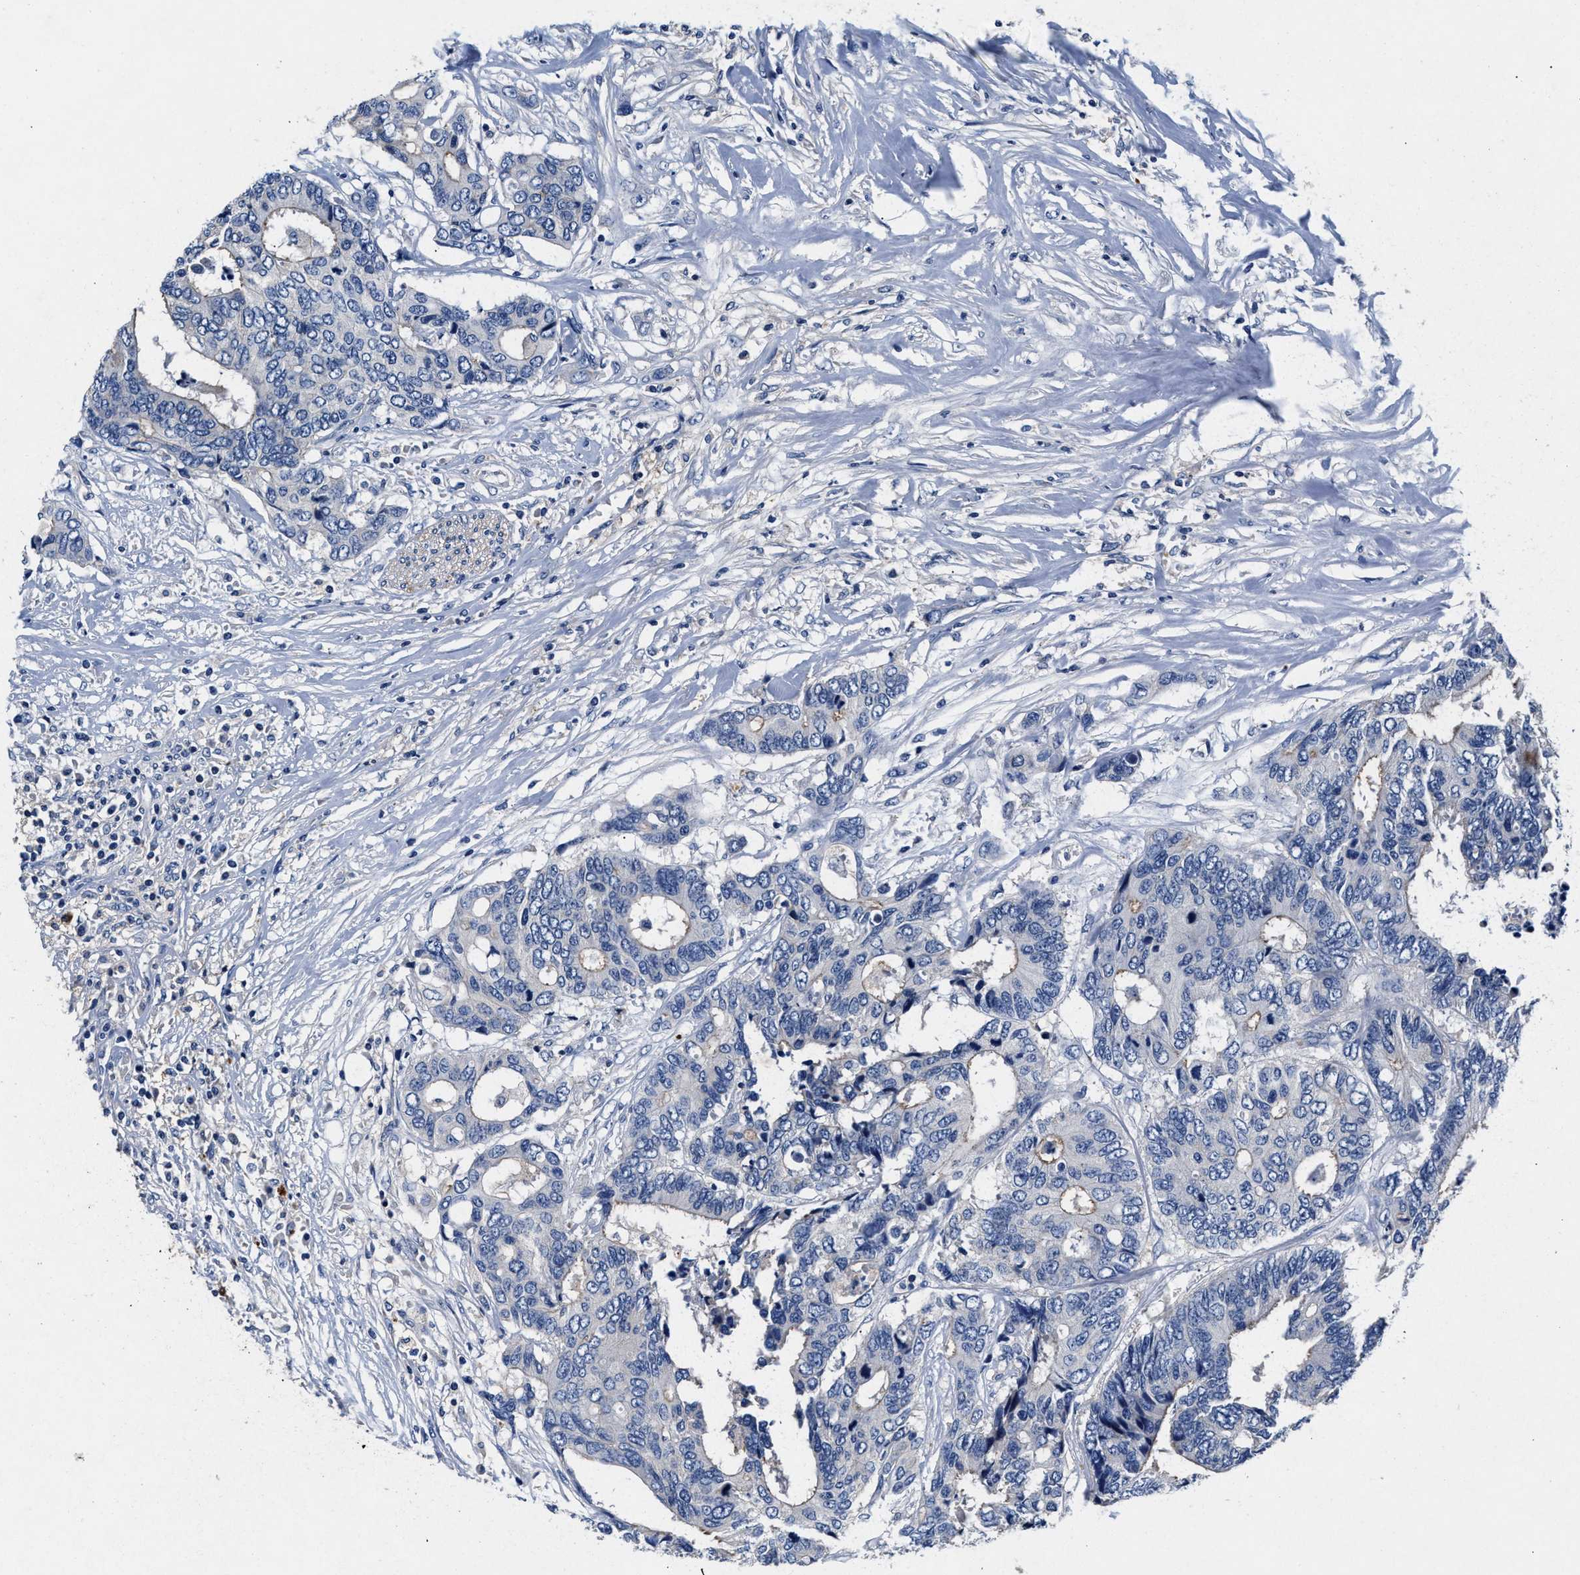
{"staining": {"intensity": "weak", "quantity": "<25%", "location": "cytoplasmic/membranous"}, "tissue": "colorectal cancer", "cell_type": "Tumor cells", "image_type": "cancer", "snomed": [{"axis": "morphology", "description": "Adenocarcinoma, NOS"}, {"axis": "topography", "description": "Rectum"}], "caption": "Micrograph shows no protein positivity in tumor cells of adenocarcinoma (colorectal) tissue.", "gene": "GNAI3", "patient": {"sex": "male", "age": 55}}